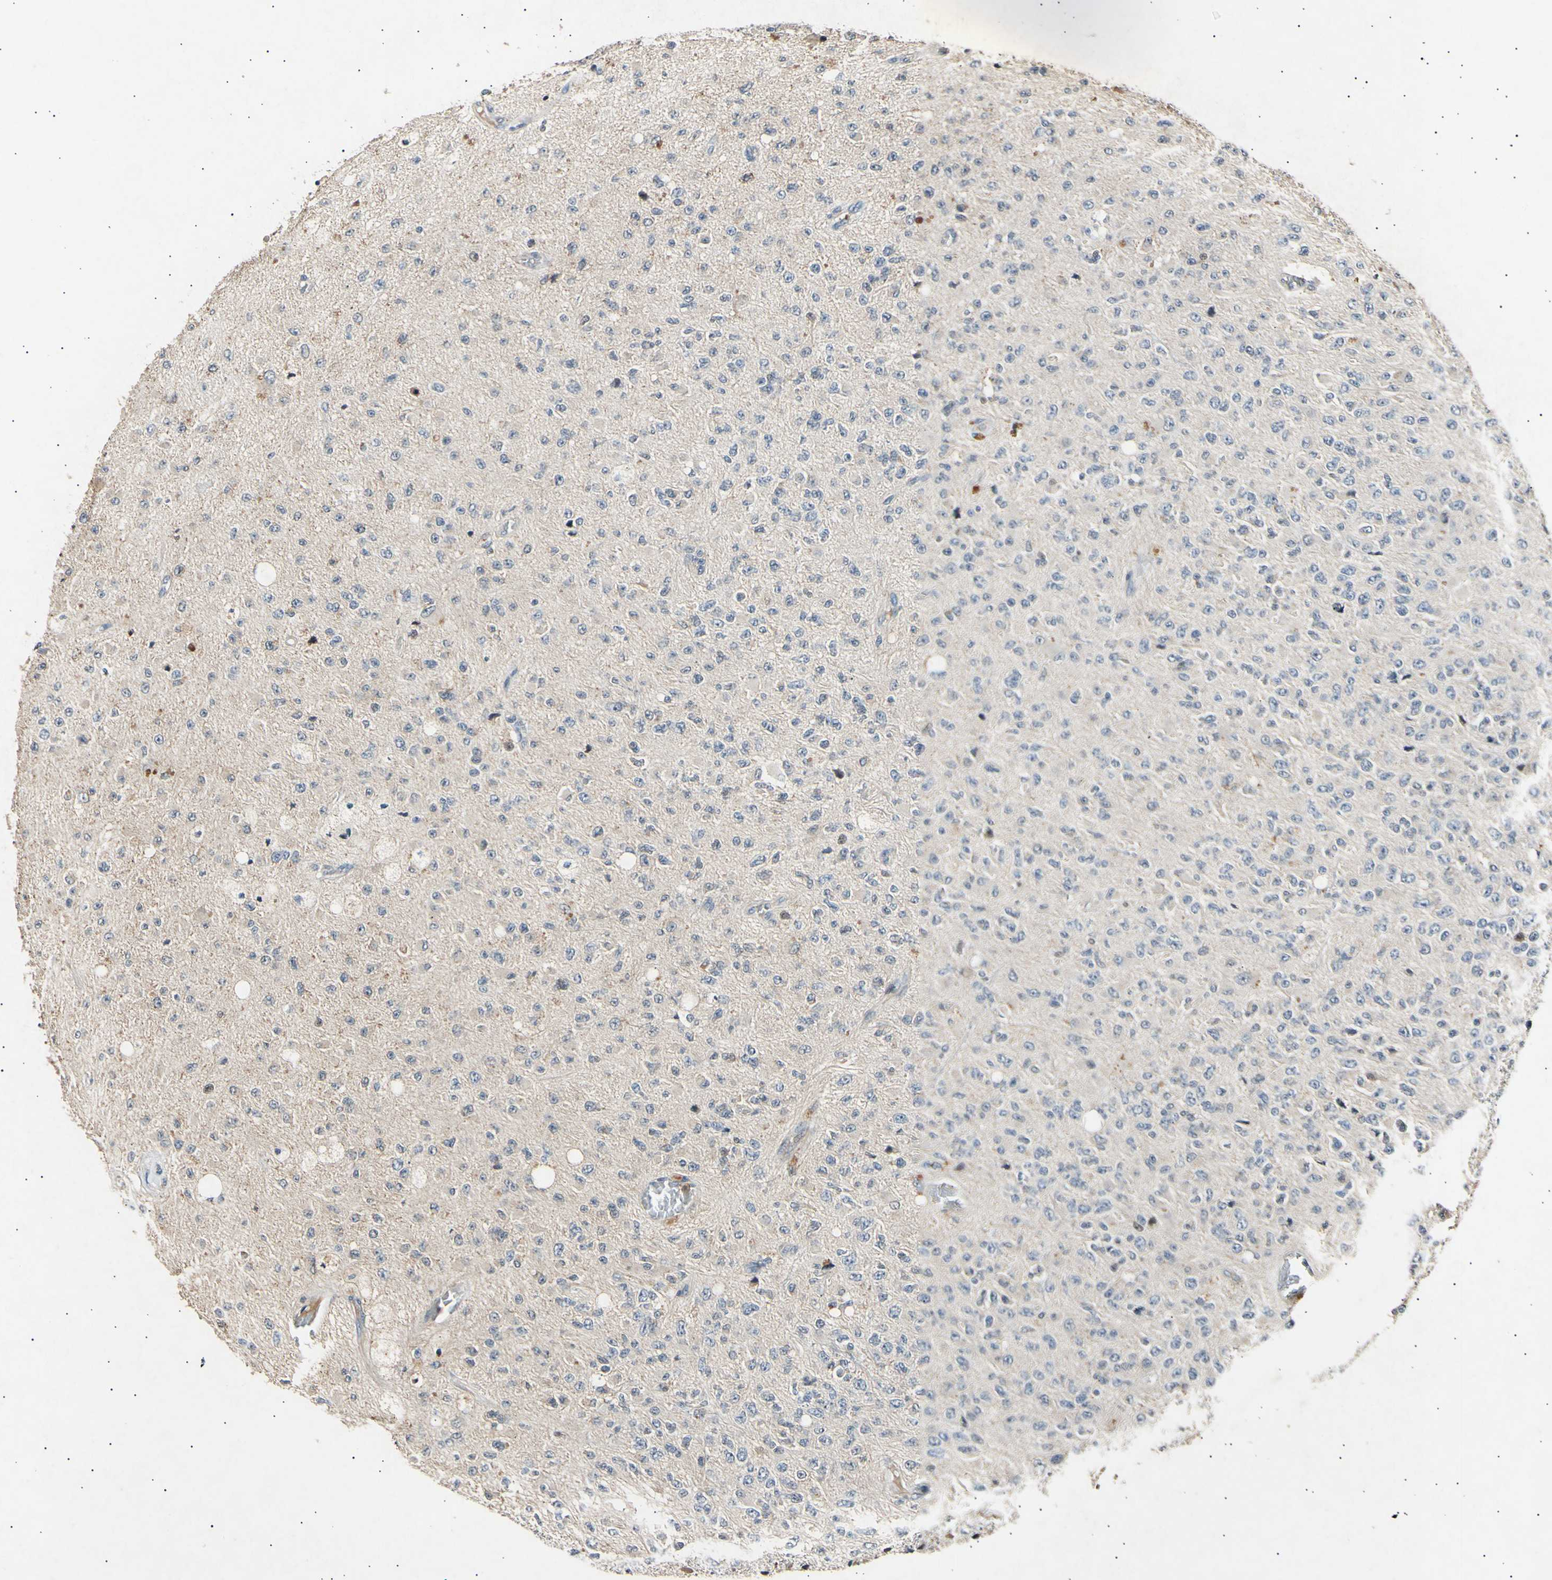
{"staining": {"intensity": "negative", "quantity": "none", "location": "none"}, "tissue": "glioma", "cell_type": "Tumor cells", "image_type": "cancer", "snomed": [{"axis": "morphology", "description": "Glioma, malignant, High grade"}, {"axis": "topography", "description": "pancreas cauda"}], "caption": "There is no significant positivity in tumor cells of malignant glioma (high-grade). (Immunohistochemistry (ihc), brightfield microscopy, high magnification).", "gene": "ADCY3", "patient": {"sex": "male", "age": 60}}